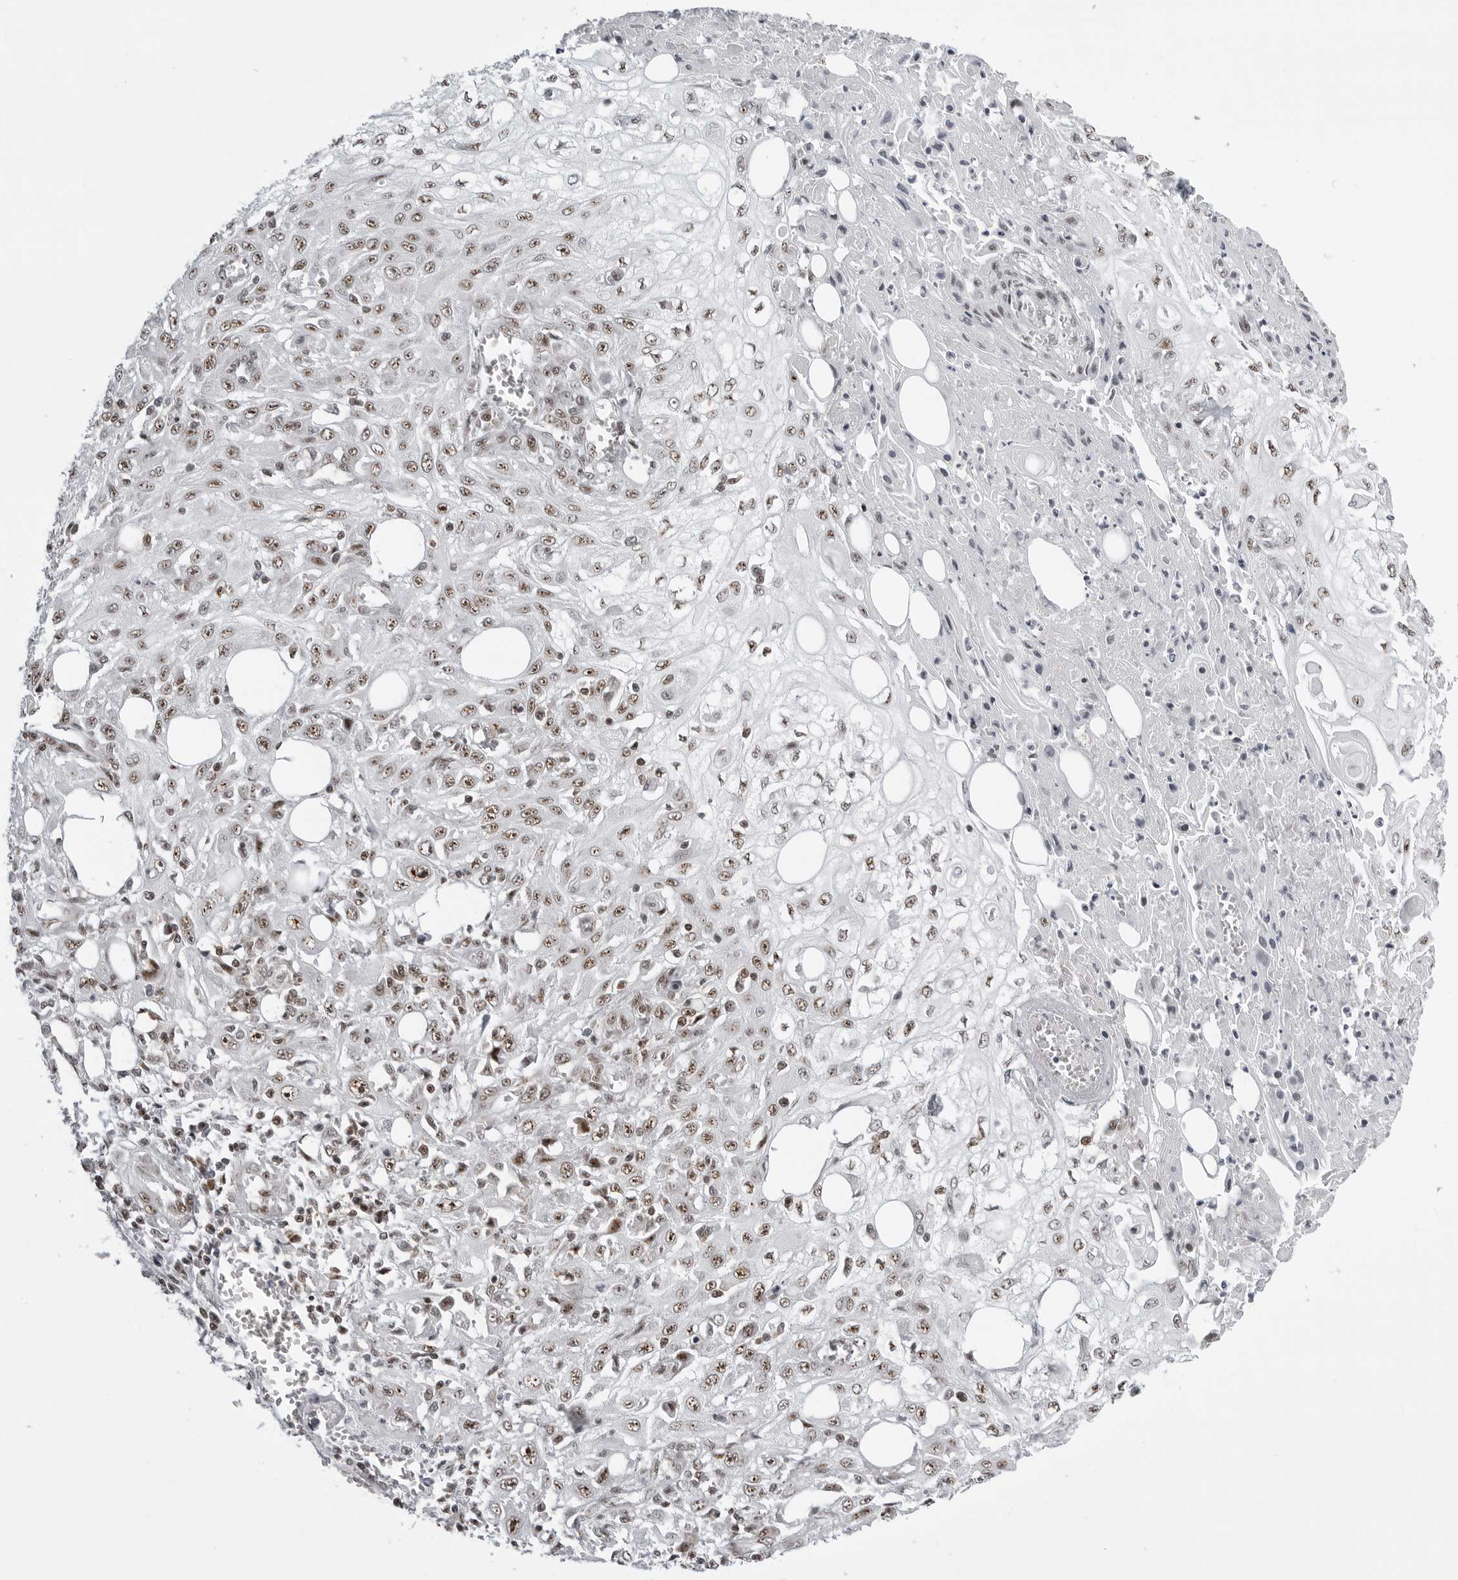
{"staining": {"intensity": "moderate", "quantity": ">75%", "location": "nuclear"}, "tissue": "skin cancer", "cell_type": "Tumor cells", "image_type": "cancer", "snomed": [{"axis": "morphology", "description": "Squamous cell carcinoma, NOS"}, {"axis": "morphology", "description": "Squamous cell carcinoma, metastatic, NOS"}, {"axis": "topography", "description": "Skin"}, {"axis": "topography", "description": "Lymph node"}], "caption": "The immunohistochemical stain labels moderate nuclear expression in tumor cells of skin squamous cell carcinoma tissue.", "gene": "WRAP53", "patient": {"sex": "male", "age": 75}}